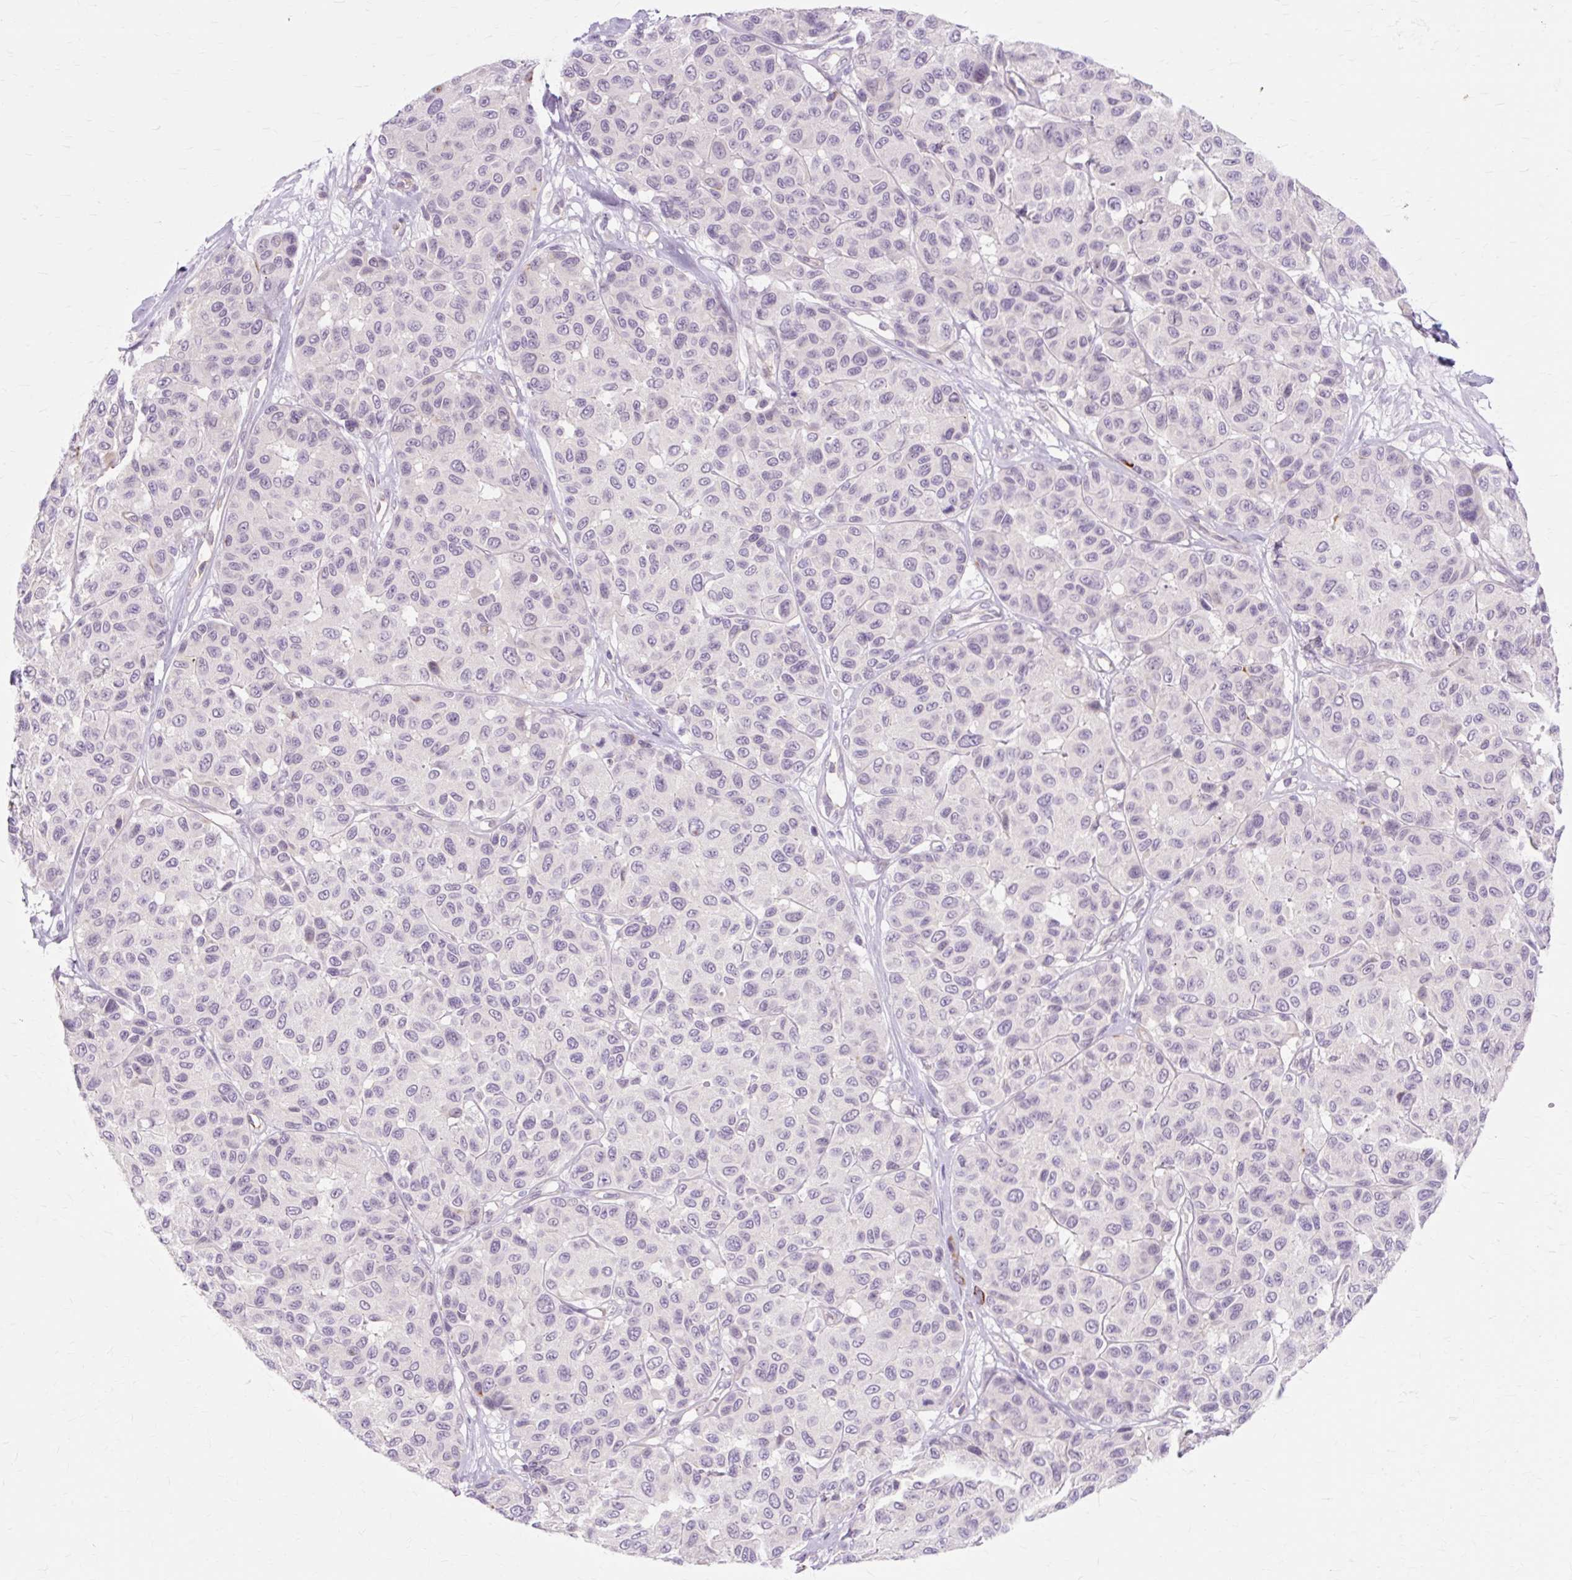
{"staining": {"intensity": "negative", "quantity": "none", "location": "none"}, "tissue": "melanoma", "cell_type": "Tumor cells", "image_type": "cancer", "snomed": [{"axis": "morphology", "description": "Malignant melanoma, NOS"}, {"axis": "topography", "description": "Skin"}], "caption": "This is an IHC image of human melanoma. There is no staining in tumor cells.", "gene": "ZNF35", "patient": {"sex": "female", "age": 66}}